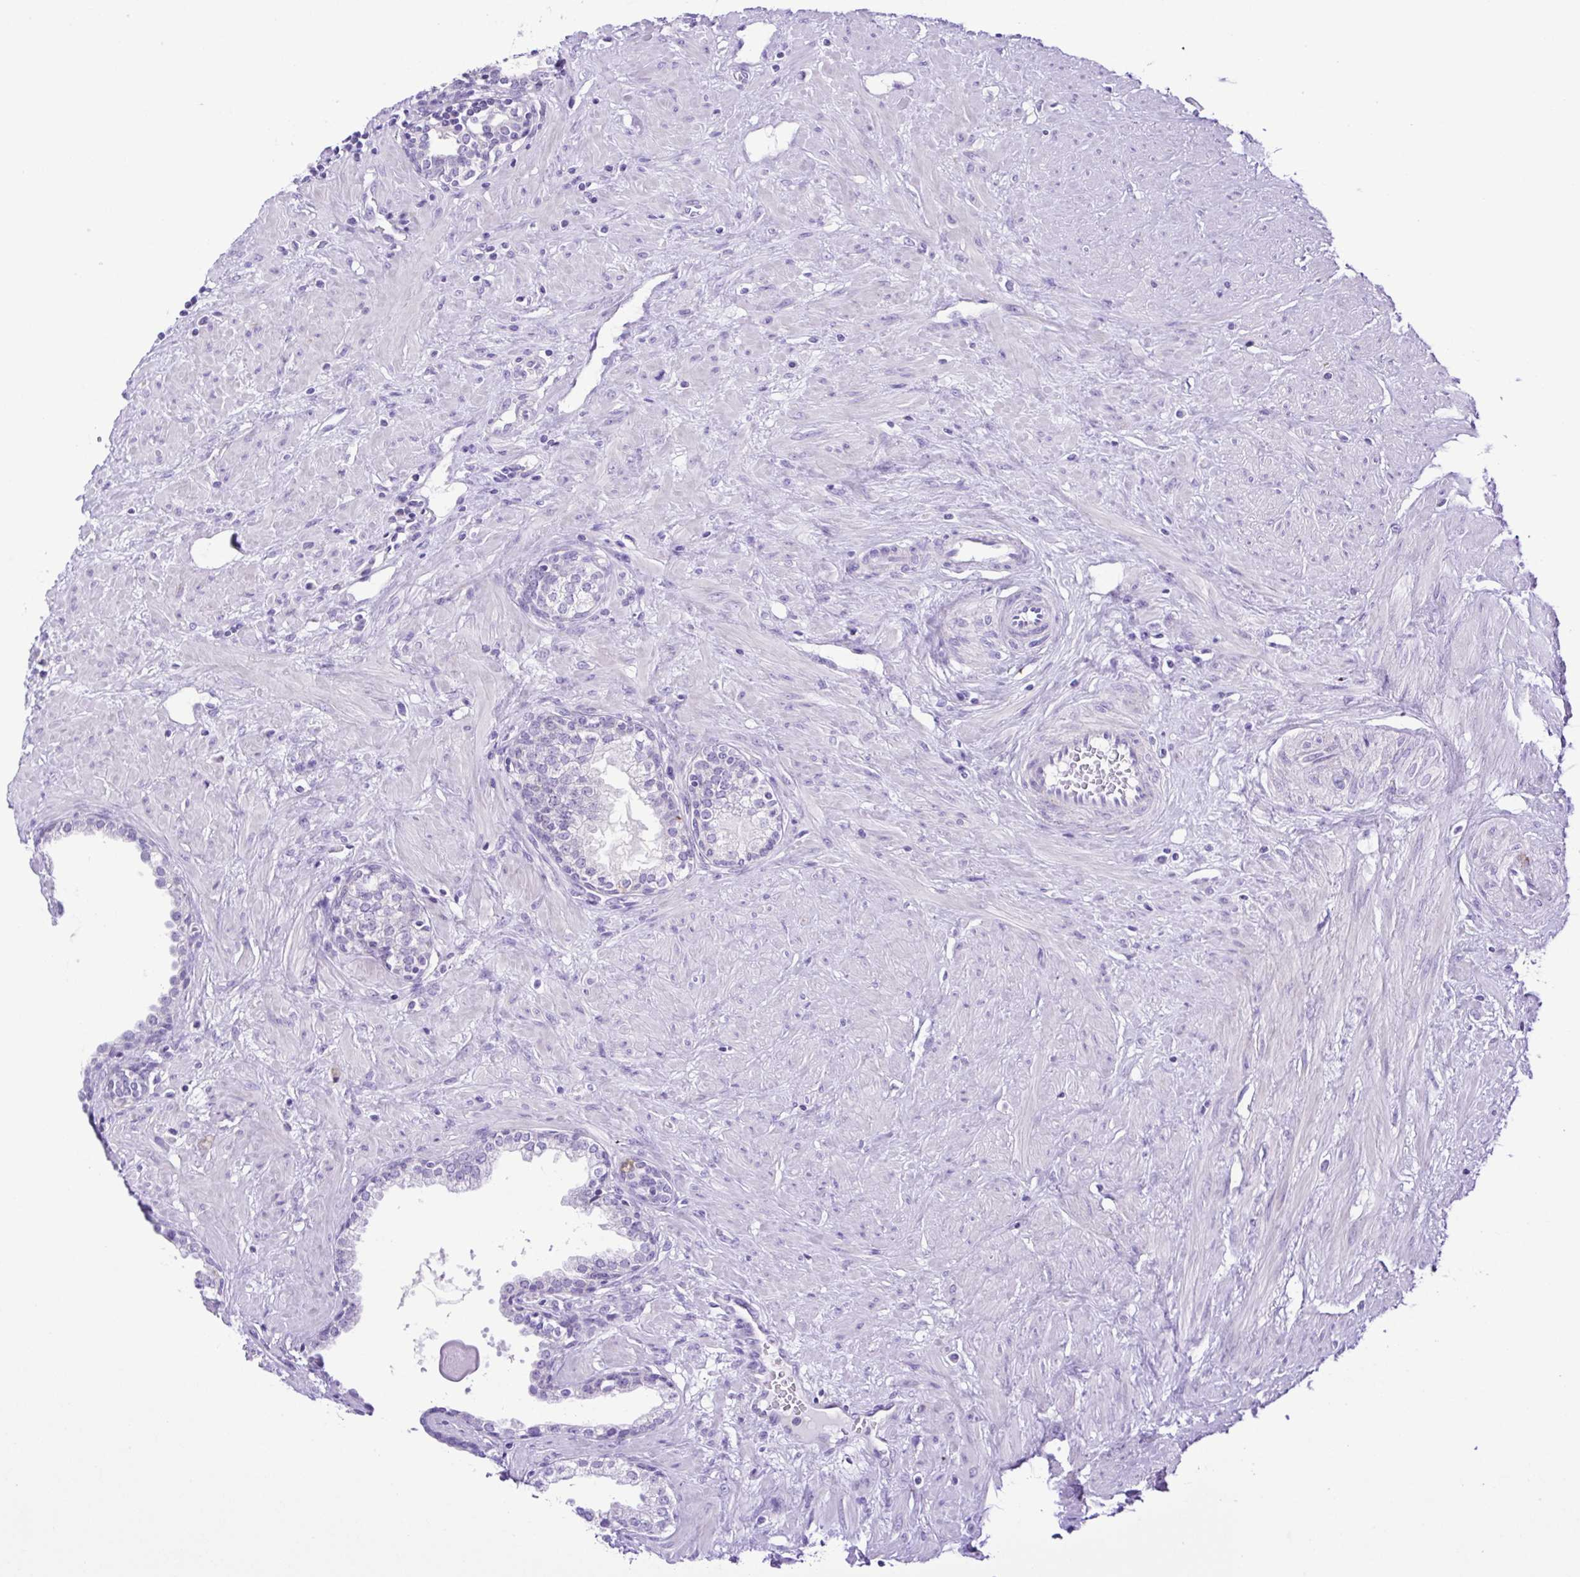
{"staining": {"intensity": "negative", "quantity": "none", "location": "none"}, "tissue": "prostate", "cell_type": "Glandular cells", "image_type": "normal", "snomed": [{"axis": "morphology", "description": "Normal tissue, NOS"}, {"axis": "topography", "description": "Prostate"}], "caption": "A high-resolution image shows IHC staining of normal prostate, which shows no significant expression in glandular cells.", "gene": "SYT1", "patient": {"sex": "male", "age": 55}}